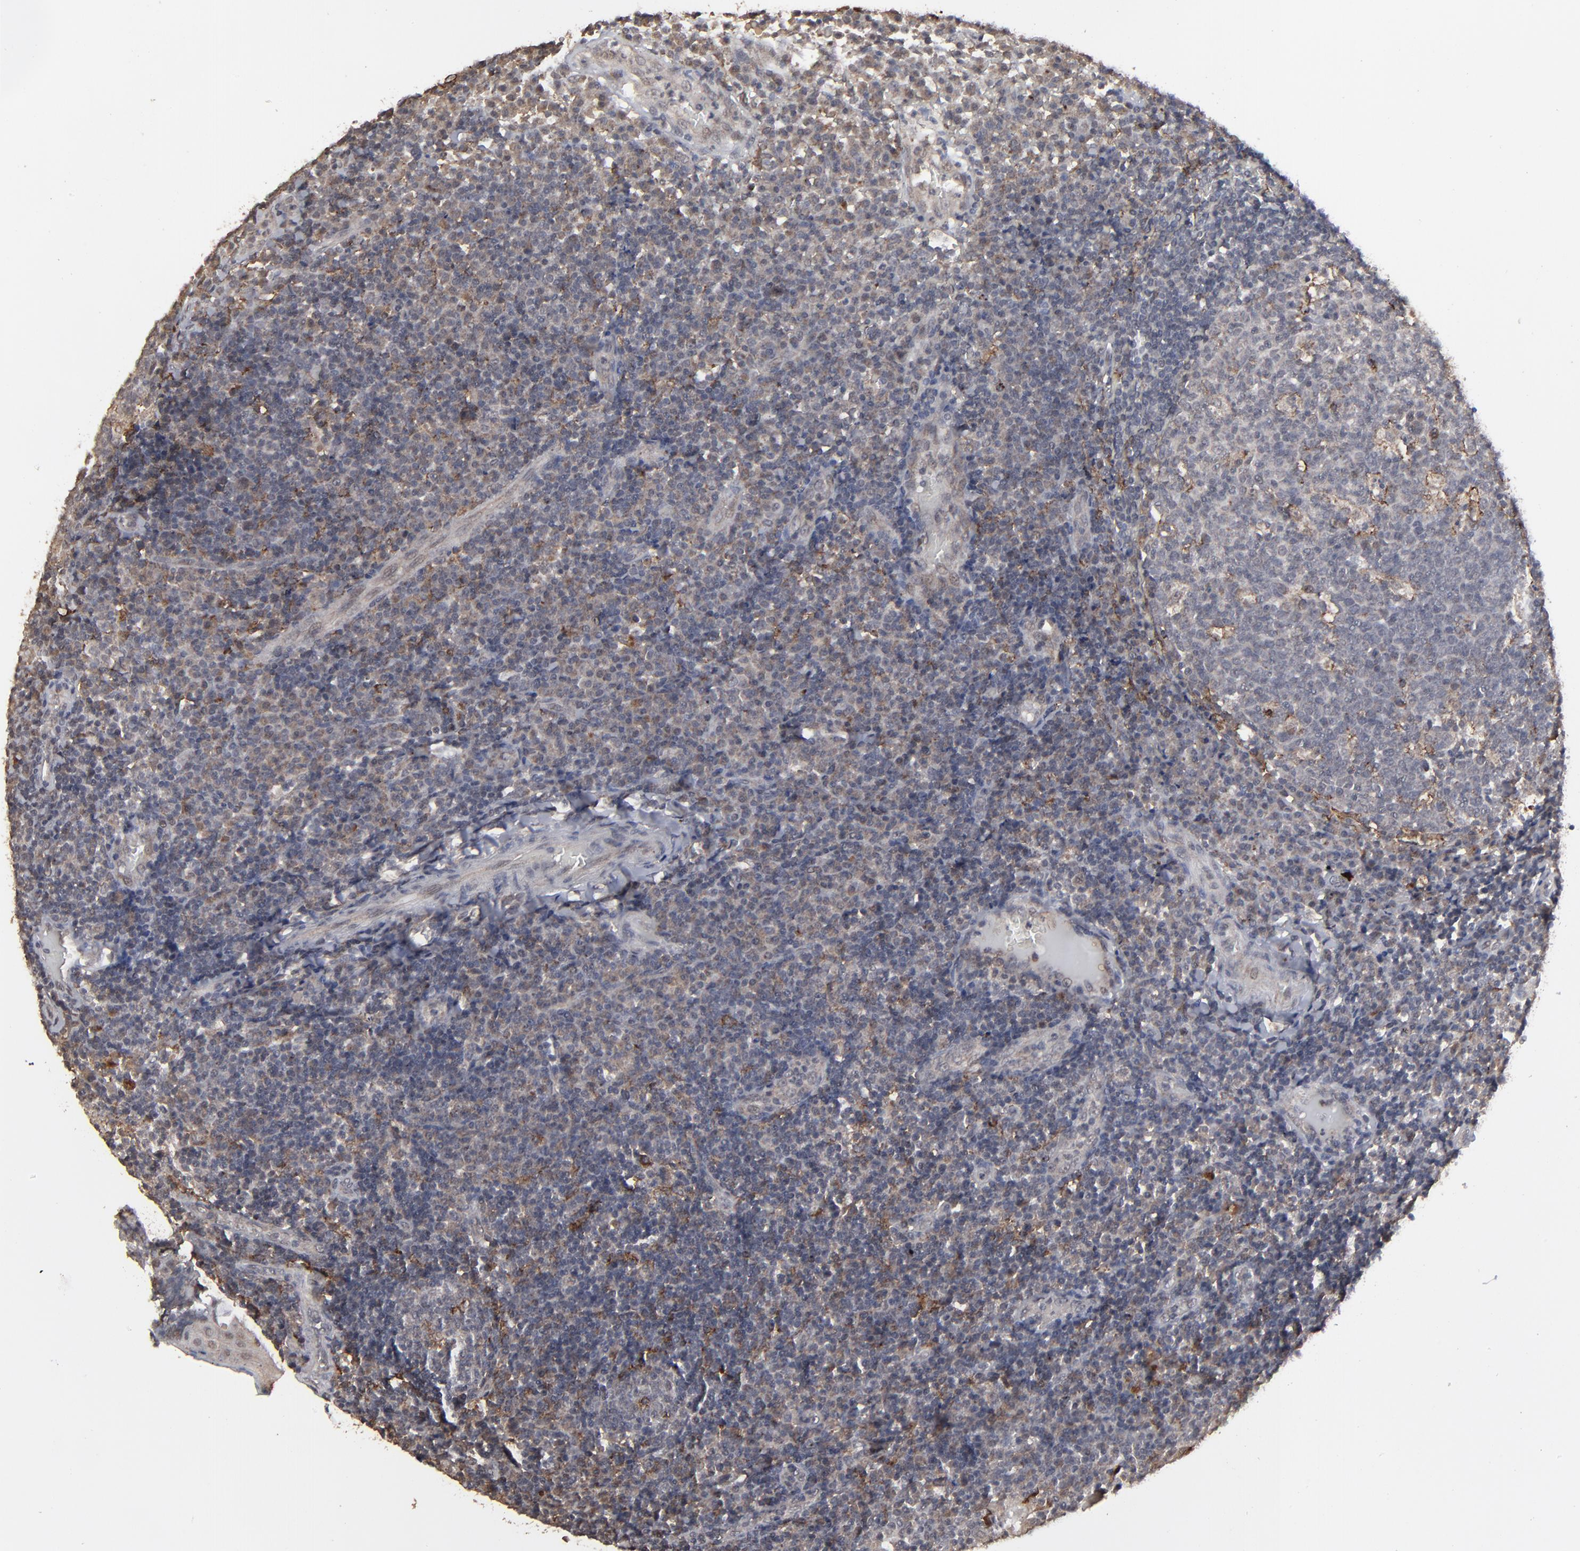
{"staining": {"intensity": "weak", "quantity": "<25%", "location": "cytoplasmic/membranous"}, "tissue": "tonsil", "cell_type": "Germinal center cells", "image_type": "normal", "snomed": [{"axis": "morphology", "description": "Normal tissue, NOS"}, {"axis": "topography", "description": "Tonsil"}], "caption": "Germinal center cells are negative for brown protein staining in benign tonsil.", "gene": "SLC22A17", "patient": {"sex": "female", "age": 40}}